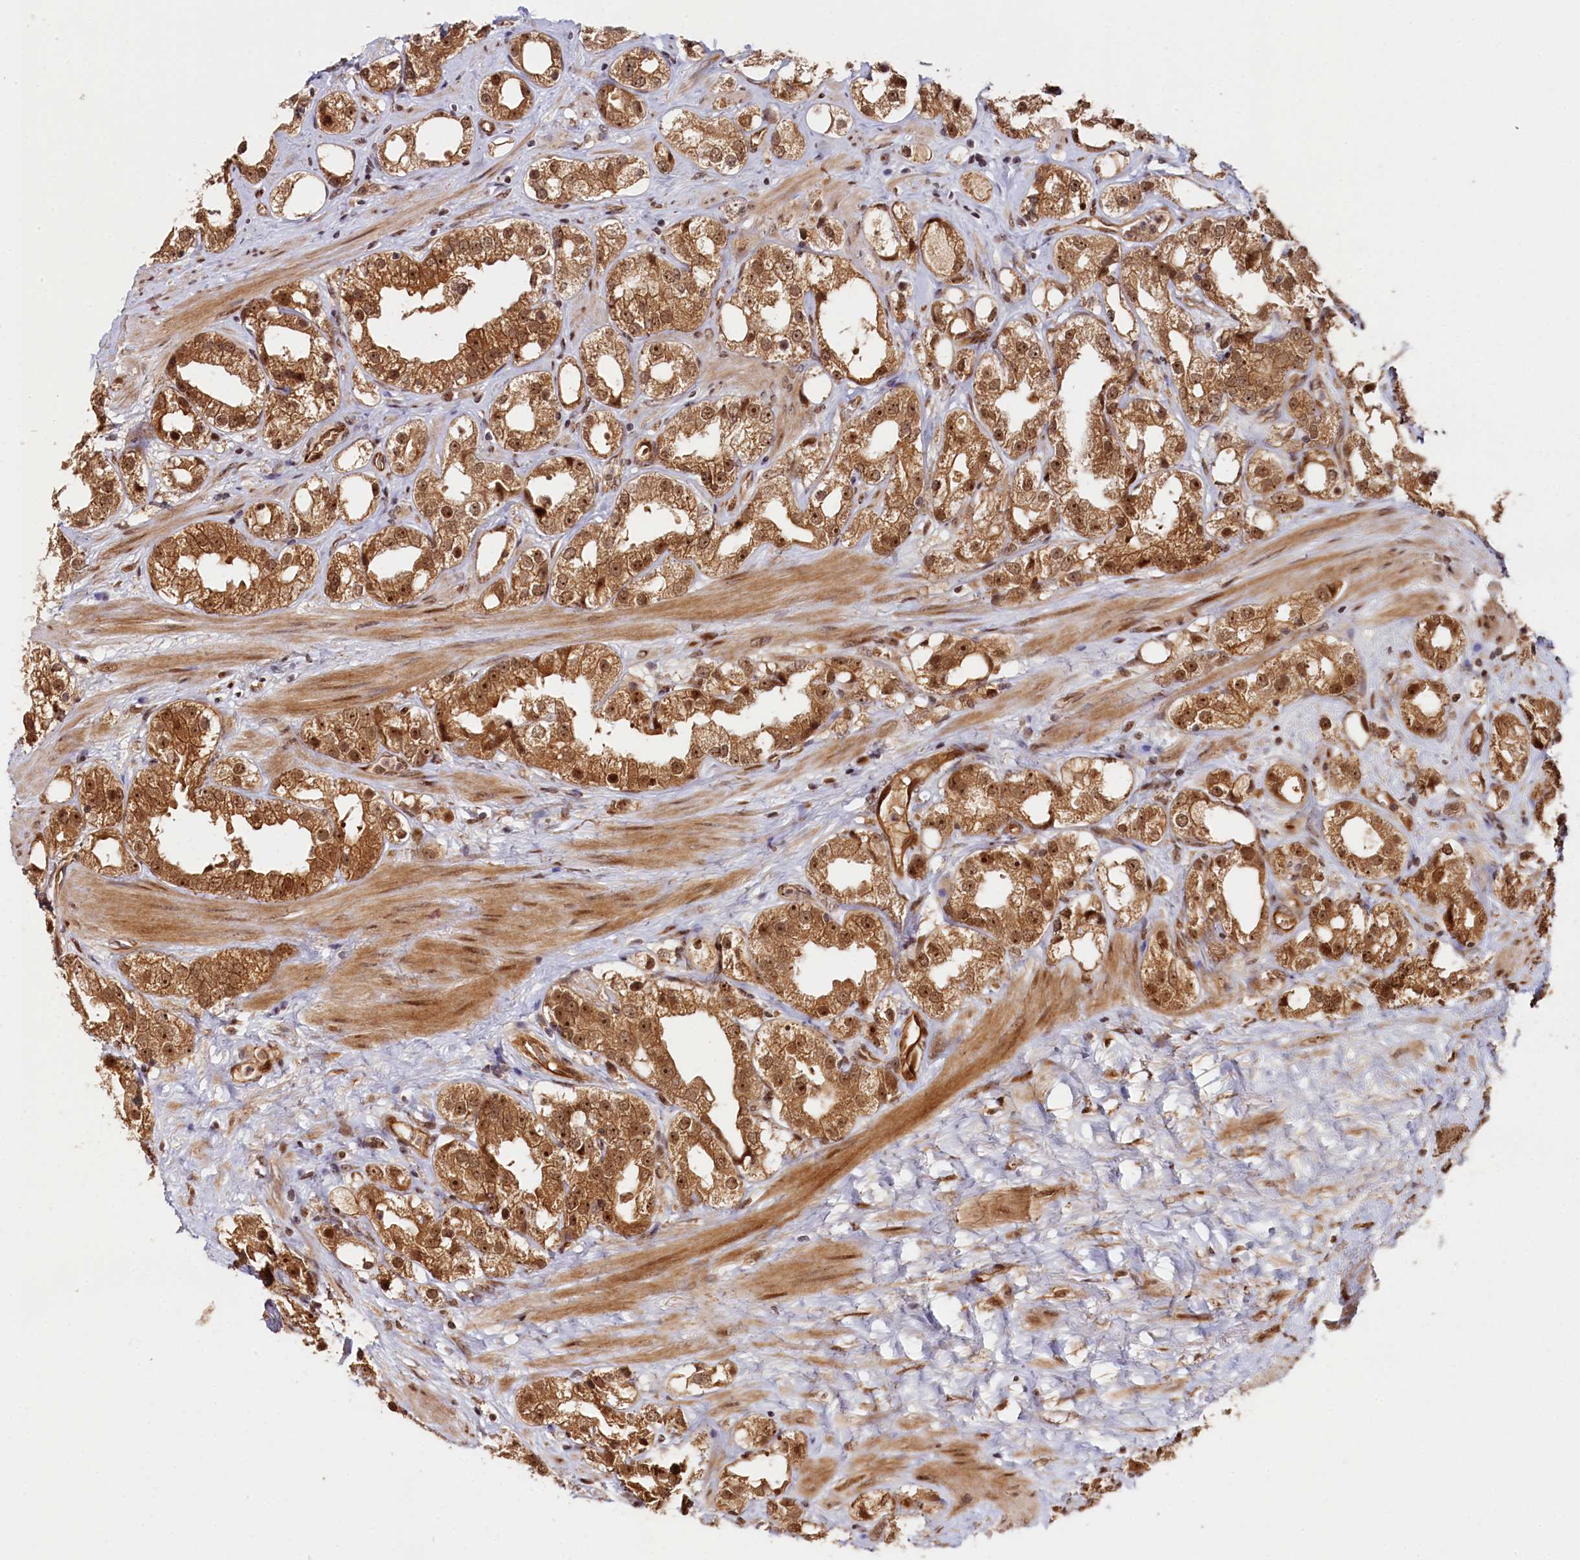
{"staining": {"intensity": "strong", "quantity": ">75%", "location": "cytoplasmic/membranous,nuclear"}, "tissue": "prostate cancer", "cell_type": "Tumor cells", "image_type": "cancer", "snomed": [{"axis": "morphology", "description": "Adenocarcinoma, NOS"}, {"axis": "topography", "description": "Prostate"}], "caption": "A brown stain labels strong cytoplasmic/membranous and nuclear staining of a protein in prostate cancer tumor cells.", "gene": "ANKRD24", "patient": {"sex": "male", "age": 79}}